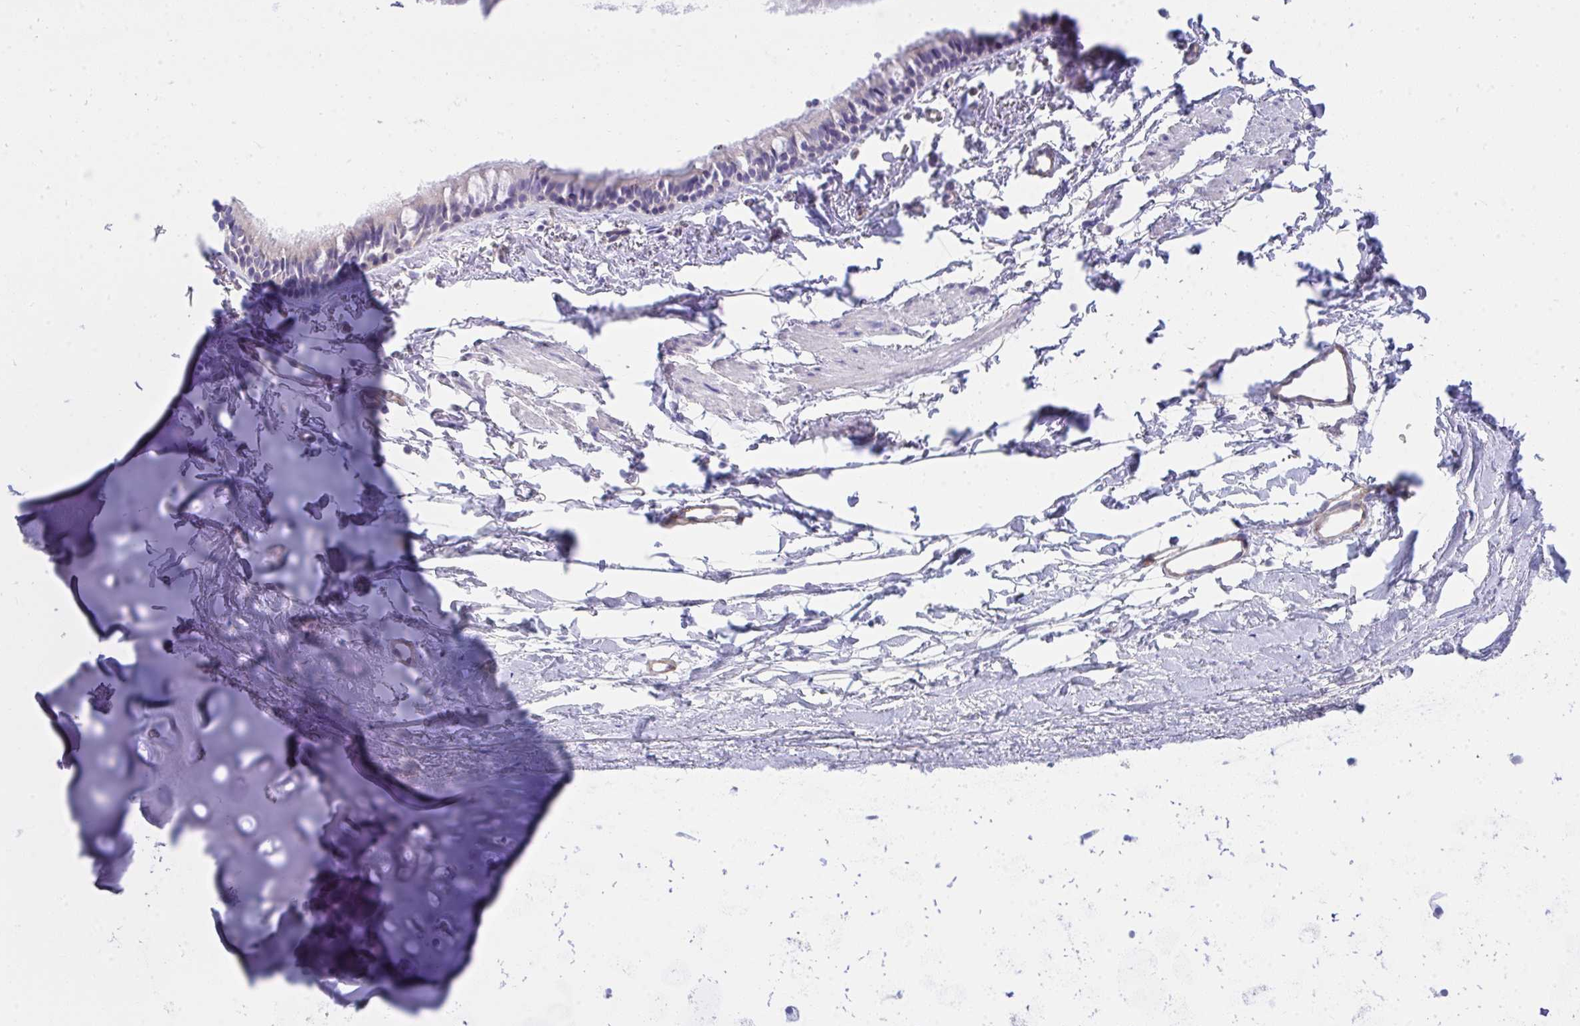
{"staining": {"intensity": "negative", "quantity": "none", "location": "none"}, "tissue": "bronchus", "cell_type": "Respiratory epithelial cells", "image_type": "normal", "snomed": [{"axis": "morphology", "description": "Normal tissue, NOS"}, {"axis": "topography", "description": "Cartilage tissue"}, {"axis": "topography", "description": "Bronchus"}, {"axis": "topography", "description": "Peripheral nerve tissue"}], "caption": "Immunohistochemical staining of benign human bronchus demonstrates no significant positivity in respiratory epithelial cells. (Stains: DAB (3,3'-diaminobenzidine) IHC with hematoxylin counter stain, Microscopy: brightfield microscopy at high magnification).", "gene": "LRRC36", "patient": {"sex": "female", "age": 59}}